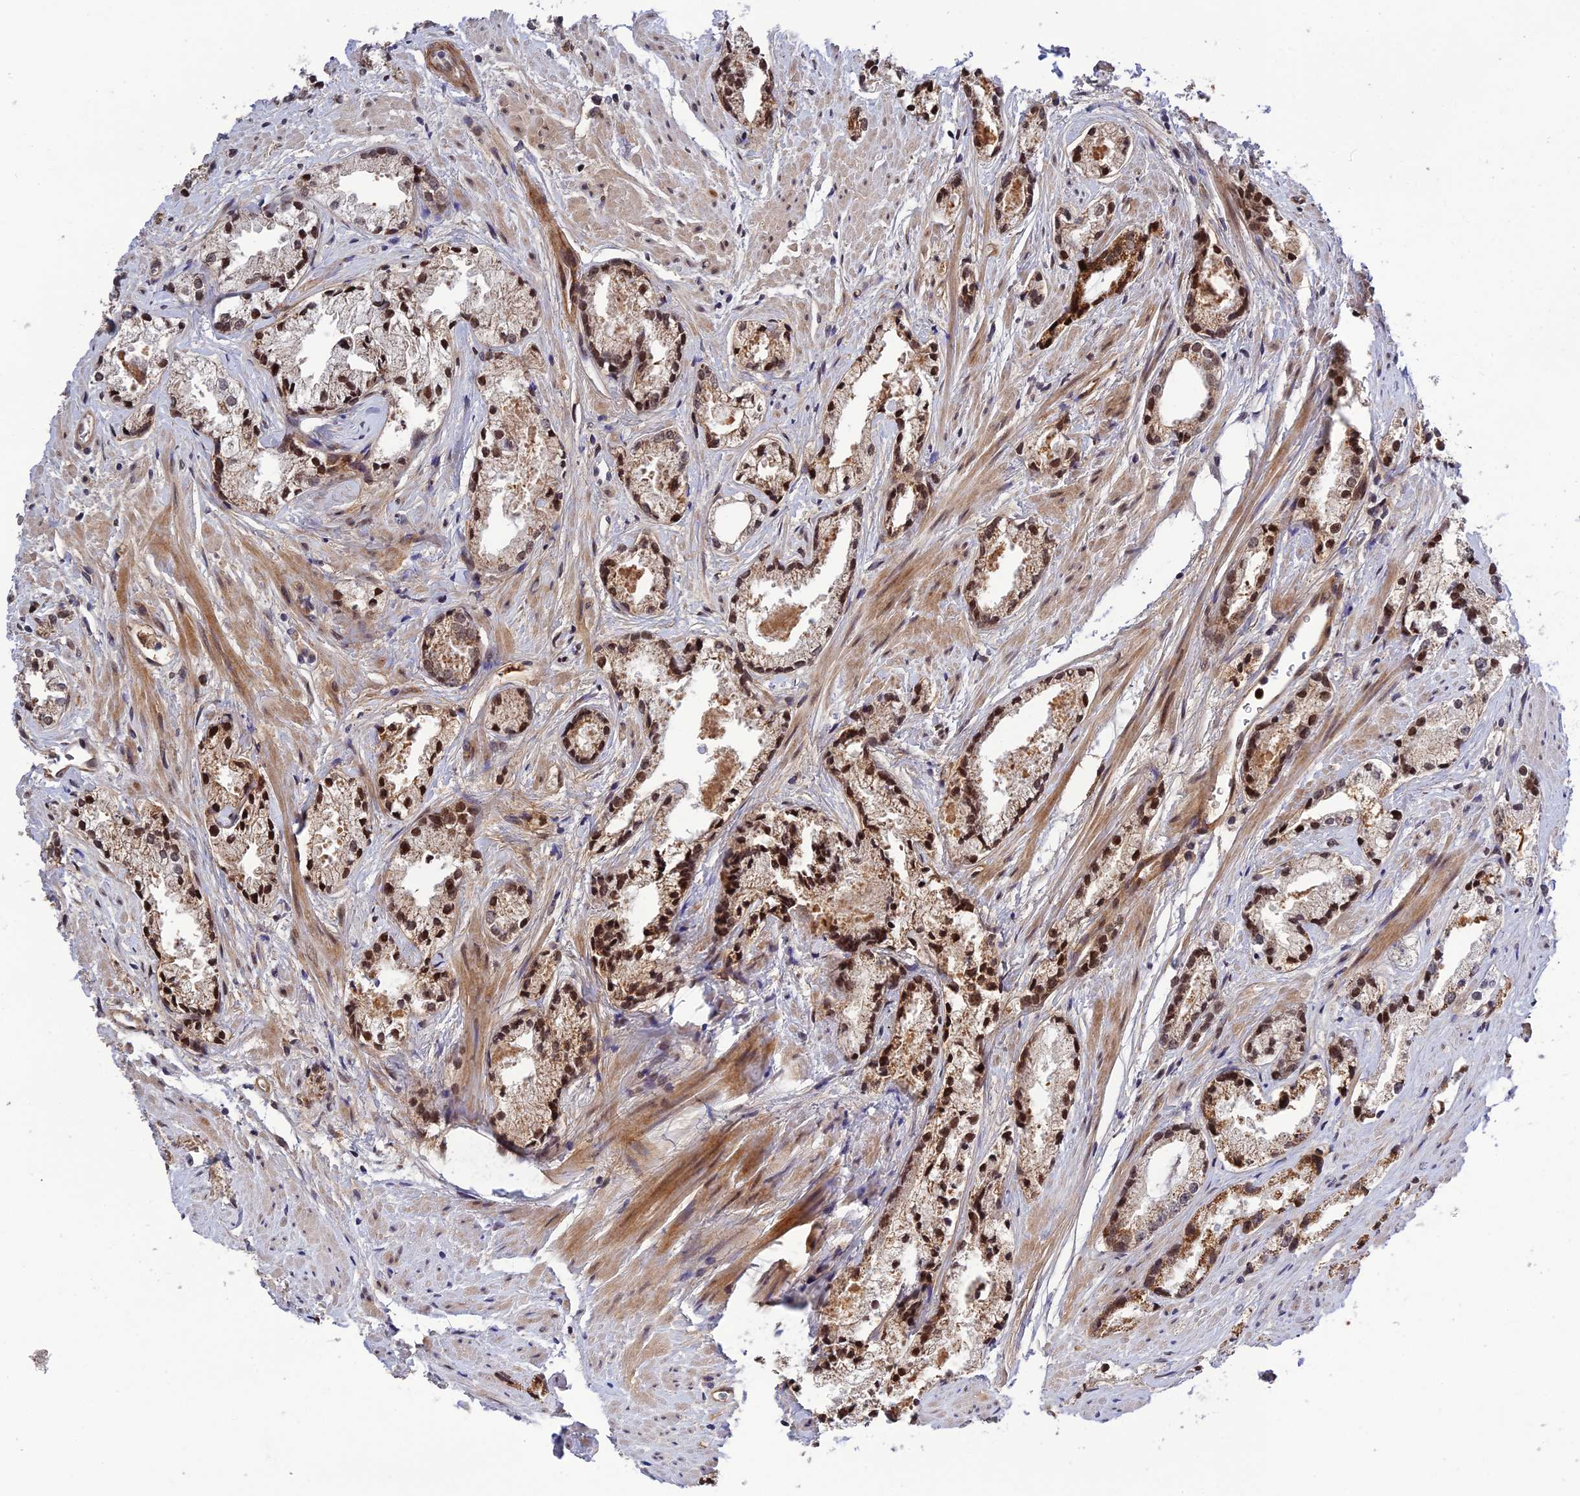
{"staining": {"intensity": "moderate", "quantity": ">75%", "location": "cytoplasmic/membranous,nuclear"}, "tissue": "prostate cancer", "cell_type": "Tumor cells", "image_type": "cancer", "snomed": [{"axis": "morphology", "description": "Adenocarcinoma, High grade"}, {"axis": "topography", "description": "Prostate"}], "caption": "IHC (DAB (3,3'-diaminobenzidine)) staining of prostate cancer (adenocarcinoma (high-grade)) shows moderate cytoplasmic/membranous and nuclear protein expression in about >75% of tumor cells.", "gene": "REXO1", "patient": {"sex": "male", "age": 66}}